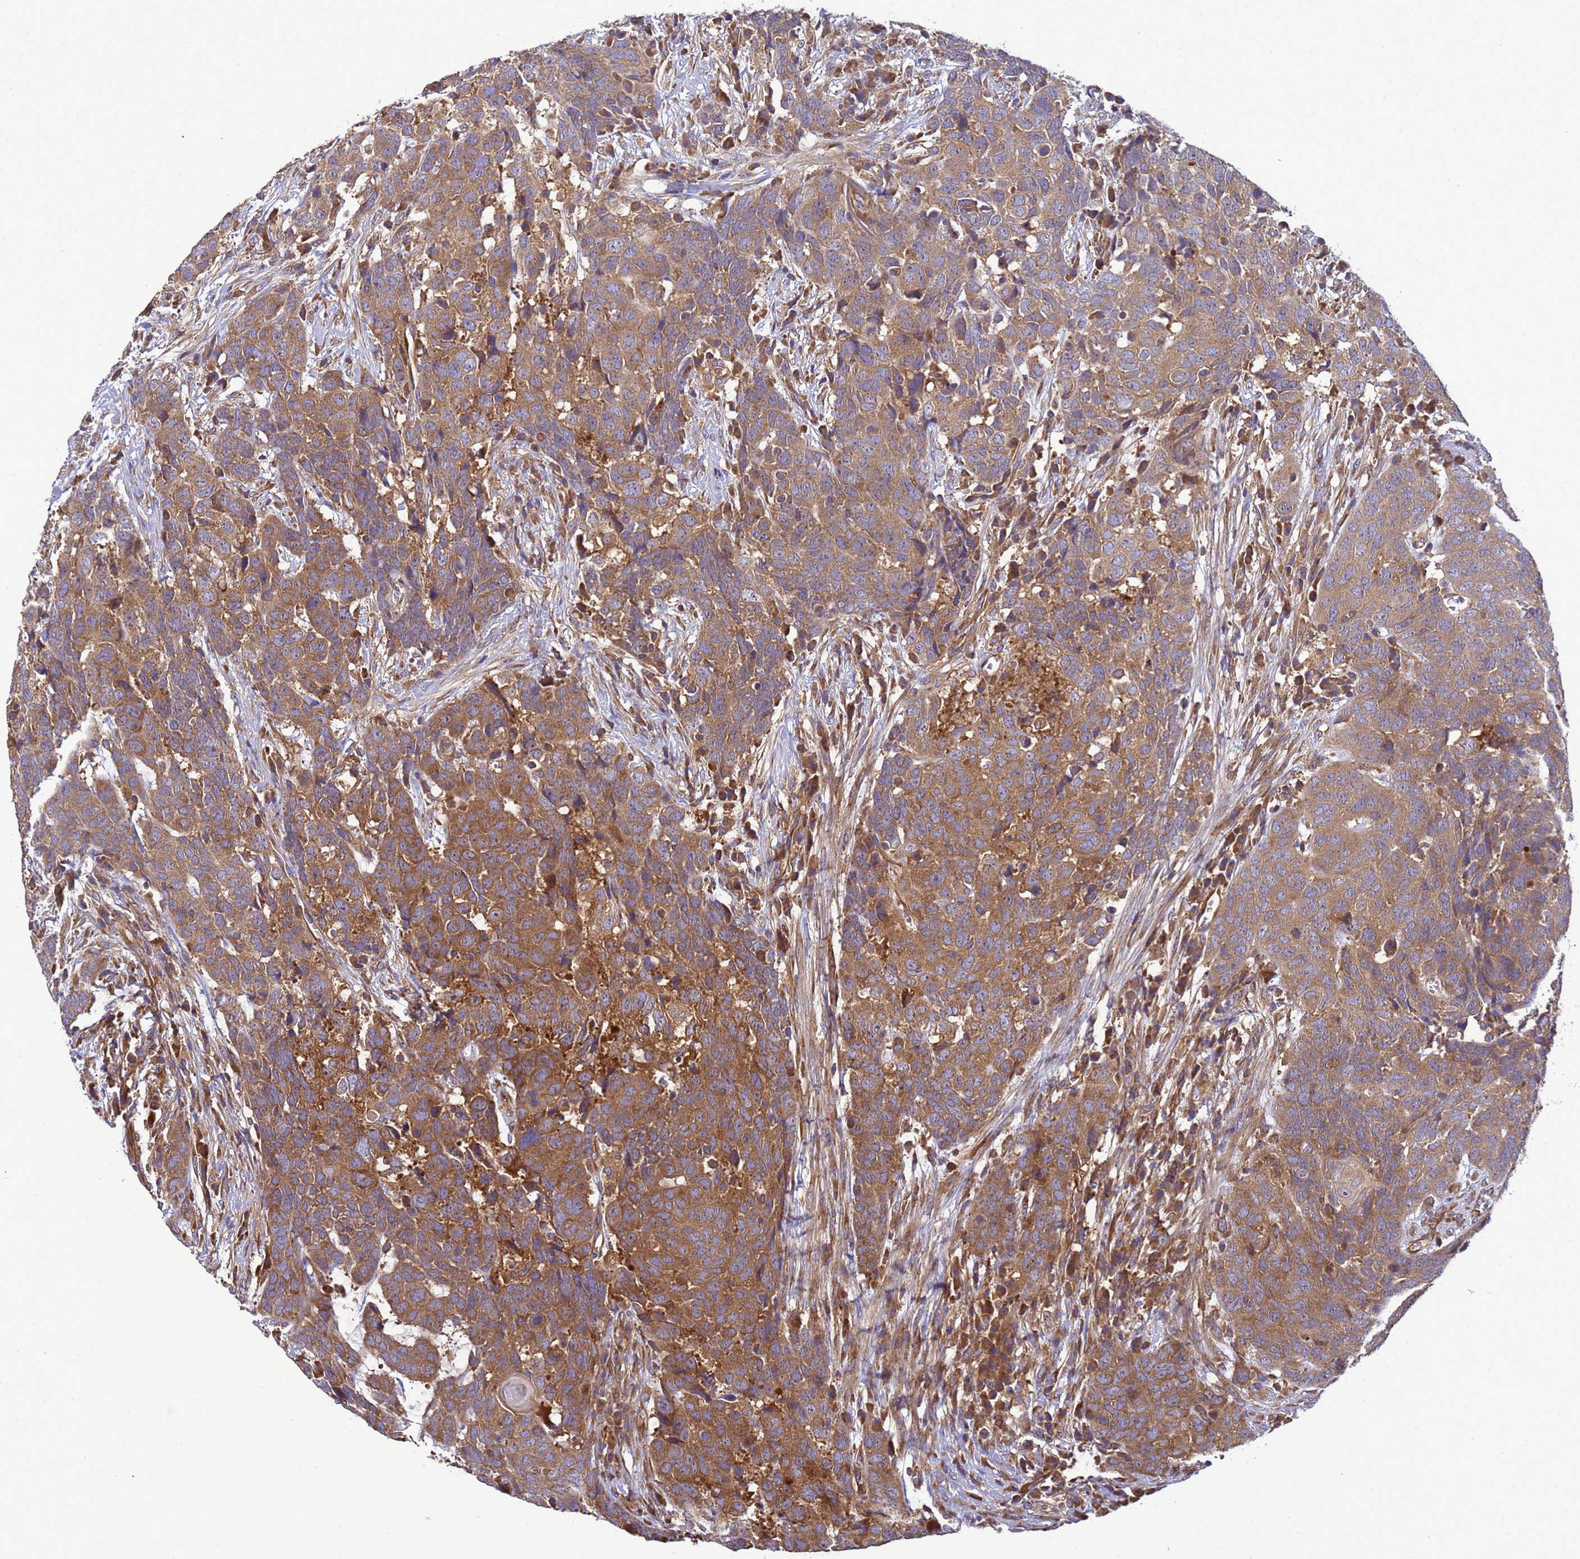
{"staining": {"intensity": "moderate", "quantity": ">75%", "location": "cytoplasmic/membranous"}, "tissue": "head and neck cancer", "cell_type": "Tumor cells", "image_type": "cancer", "snomed": [{"axis": "morphology", "description": "Squamous cell carcinoma, NOS"}, {"axis": "topography", "description": "Head-Neck"}], "caption": "Squamous cell carcinoma (head and neck) stained with a protein marker exhibits moderate staining in tumor cells.", "gene": "BECN1", "patient": {"sex": "male", "age": 66}}